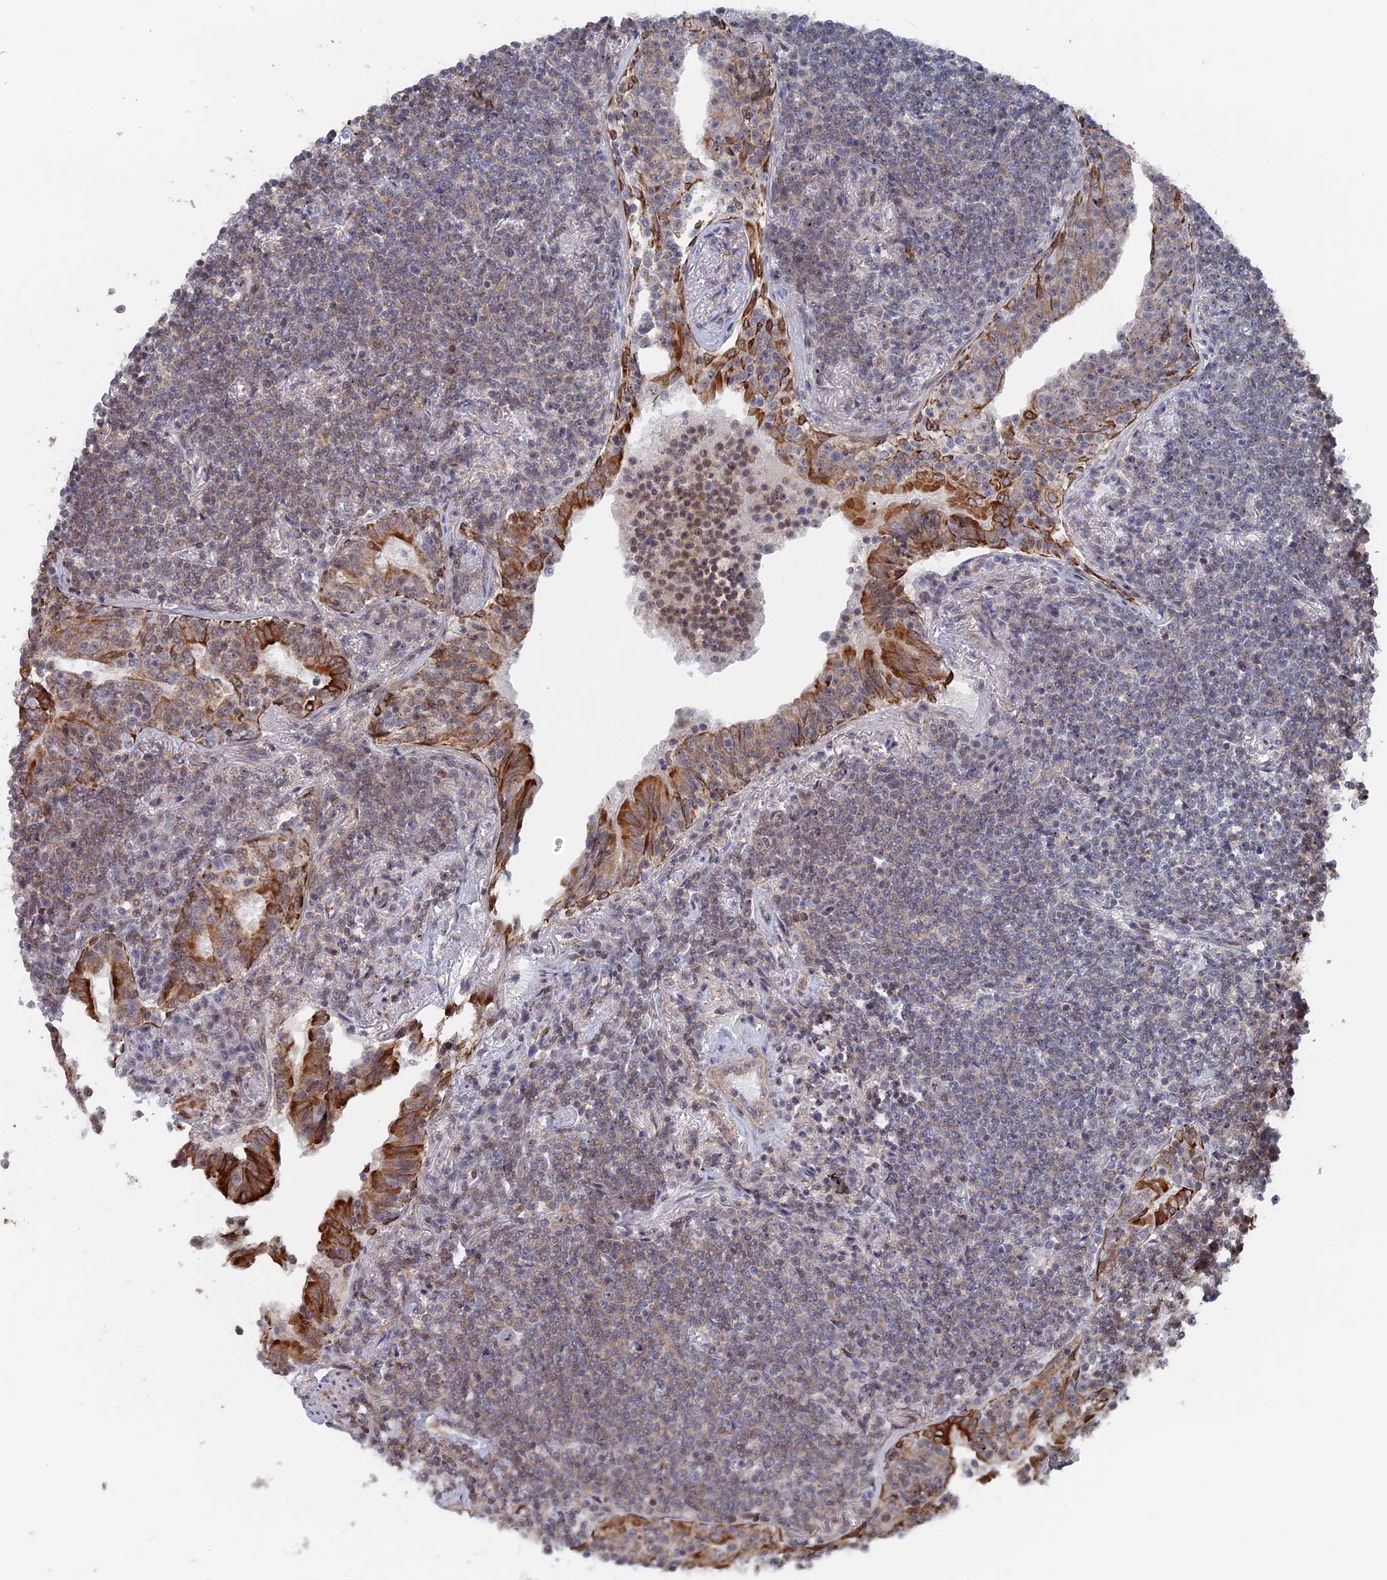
{"staining": {"intensity": "moderate", "quantity": "25%-75%", "location": "cytoplasmic/membranous"}, "tissue": "lymphoma", "cell_type": "Tumor cells", "image_type": "cancer", "snomed": [{"axis": "morphology", "description": "Malignant lymphoma, non-Hodgkin's type, Low grade"}, {"axis": "topography", "description": "Lung"}], "caption": "Immunohistochemical staining of lymphoma reveals medium levels of moderate cytoplasmic/membranous positivity in approximately 25%-75% of tumor cells.", "gene": "IL7", "patient": {"sex": "female", "age": 71}}